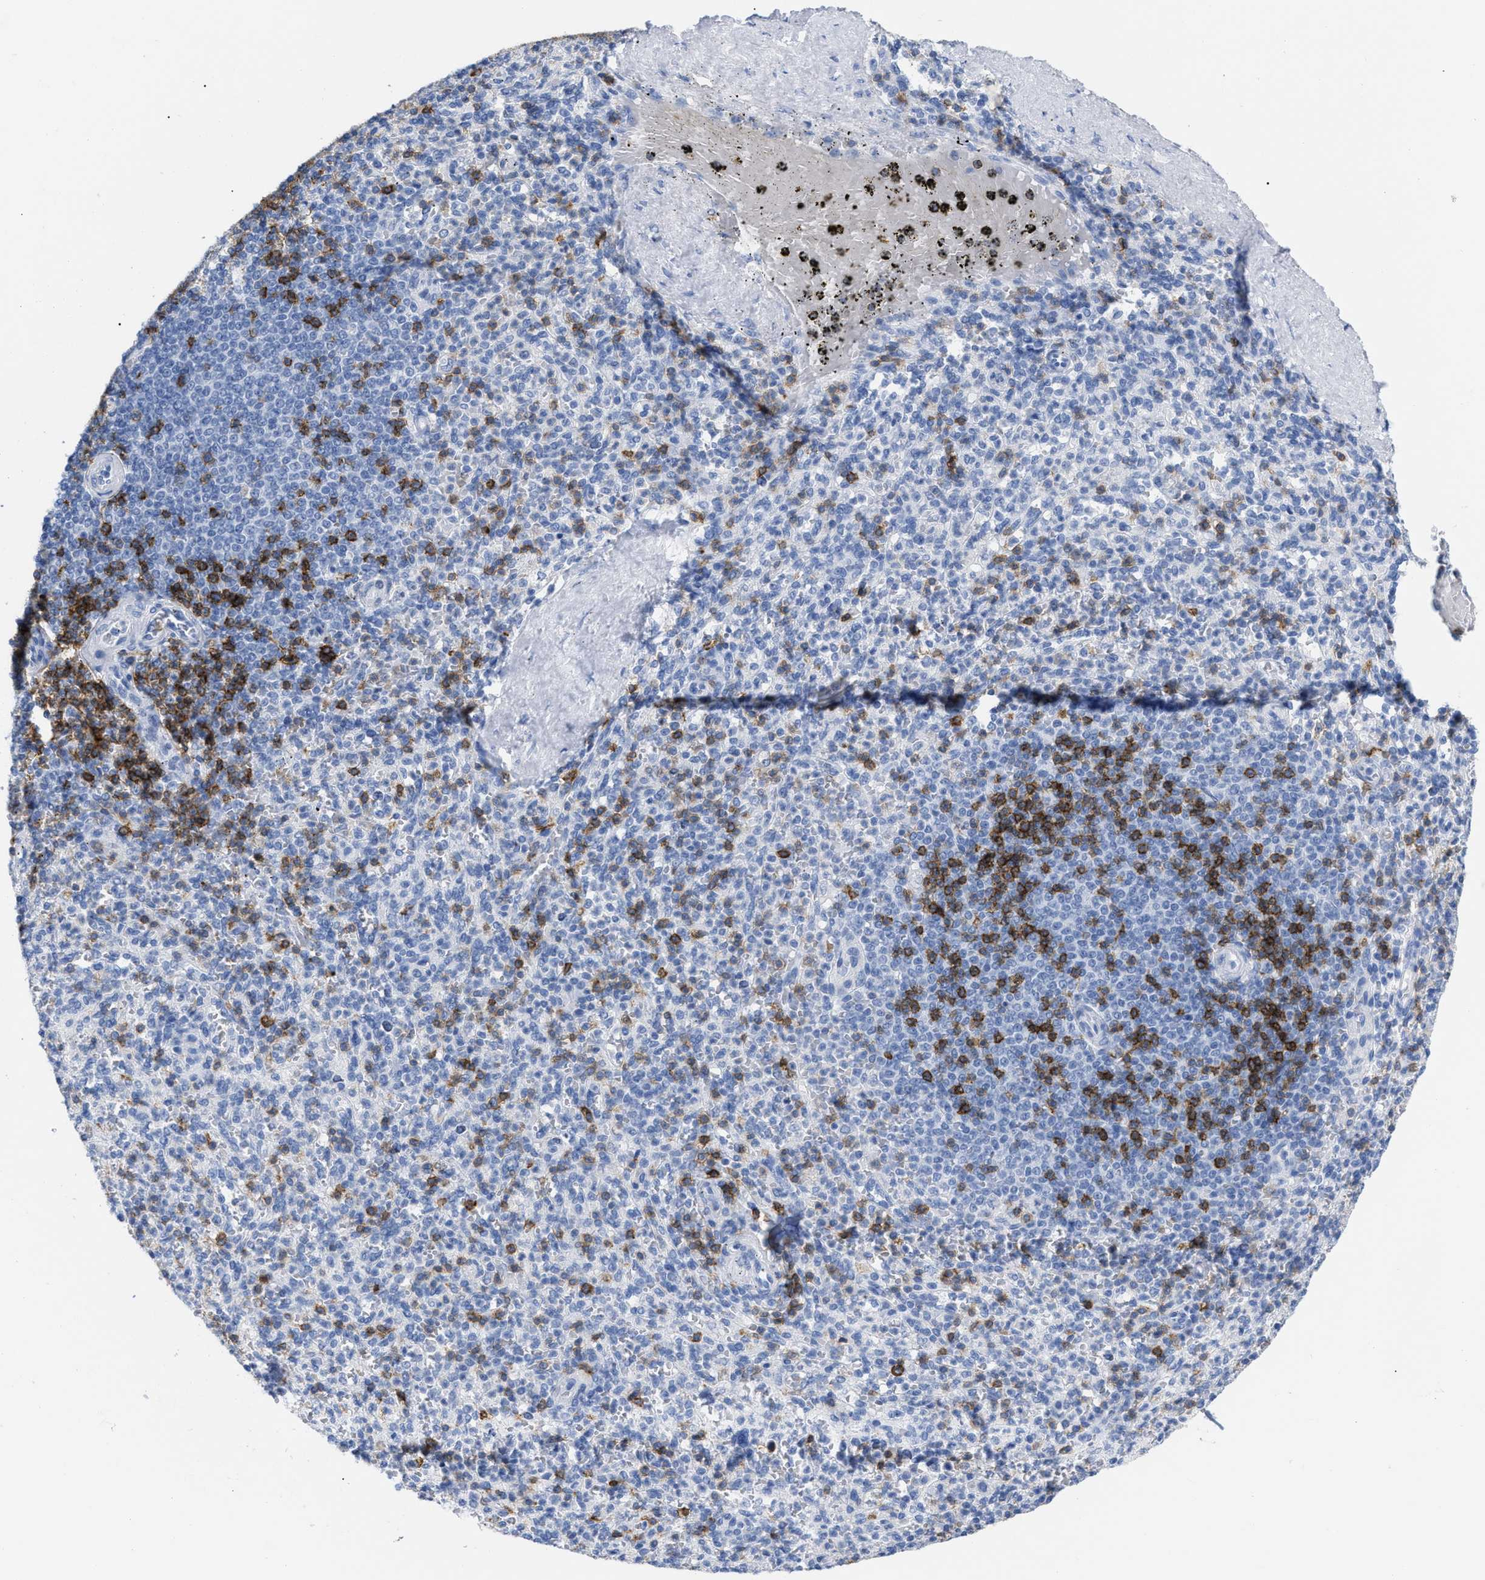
{"staining": {"intensity": "strong", "quantity": "<25%", "location": "cytoplasmic/membranous"}, "tissue": "spleen", "cell_type": "Cells in red pulp", "image_type": "normal", "snomed": [{"axis": "morphology", "description": "Normal tissue, NOS"}, {"axis": "topography", "description": "Spleen"}], "caption": "Immunohistochemical staining of benign spleen displays medium levels of strong cytoplasmic/membranous expression in about <25% of cells in red pulp.", "gene": "CD5", "patient": {"sex": "male", "age": 36}}